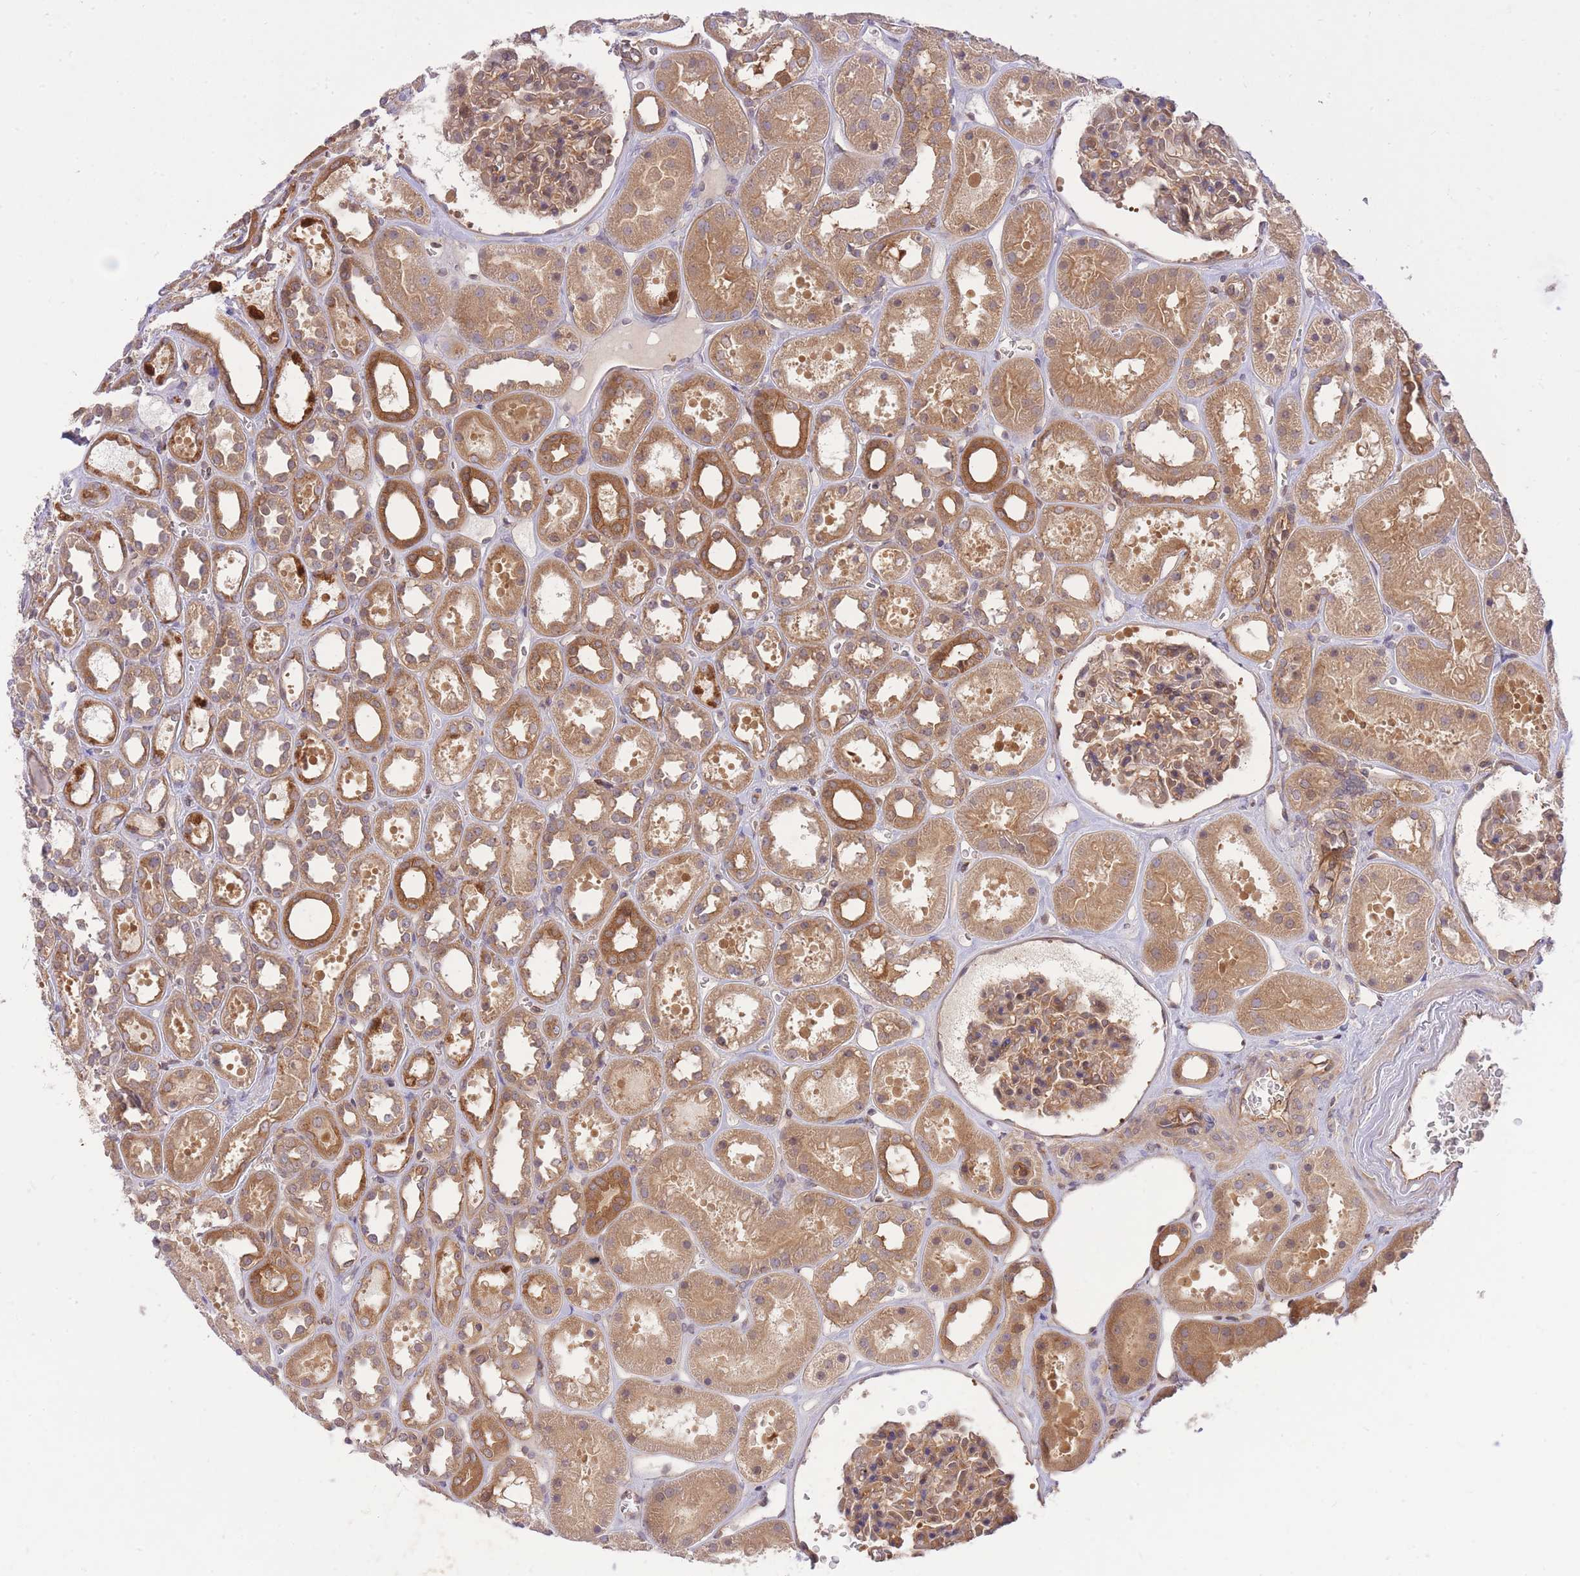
{"staining": {"intensity": "moderate", "quantity": ">75%", "location": "cytoplasmic/membranous"}, "tissue": "kidney", "cell_type": "Cells in glomeruli", "image_type": "normal", "snomed": [{"axis": "morphology", "description": "Normal tissue, NOS"}, {"axis": "topography", "description": "Kidney"}], "caption": "About >75% of cells in glomeruli in unremarkable kidney exhibit moderate cytoplasmic/membranous protein positivity as visualized by brown immunohistochemical staining.", "gene": "PREP", "patient": {"sex": "female", "age": 41}}